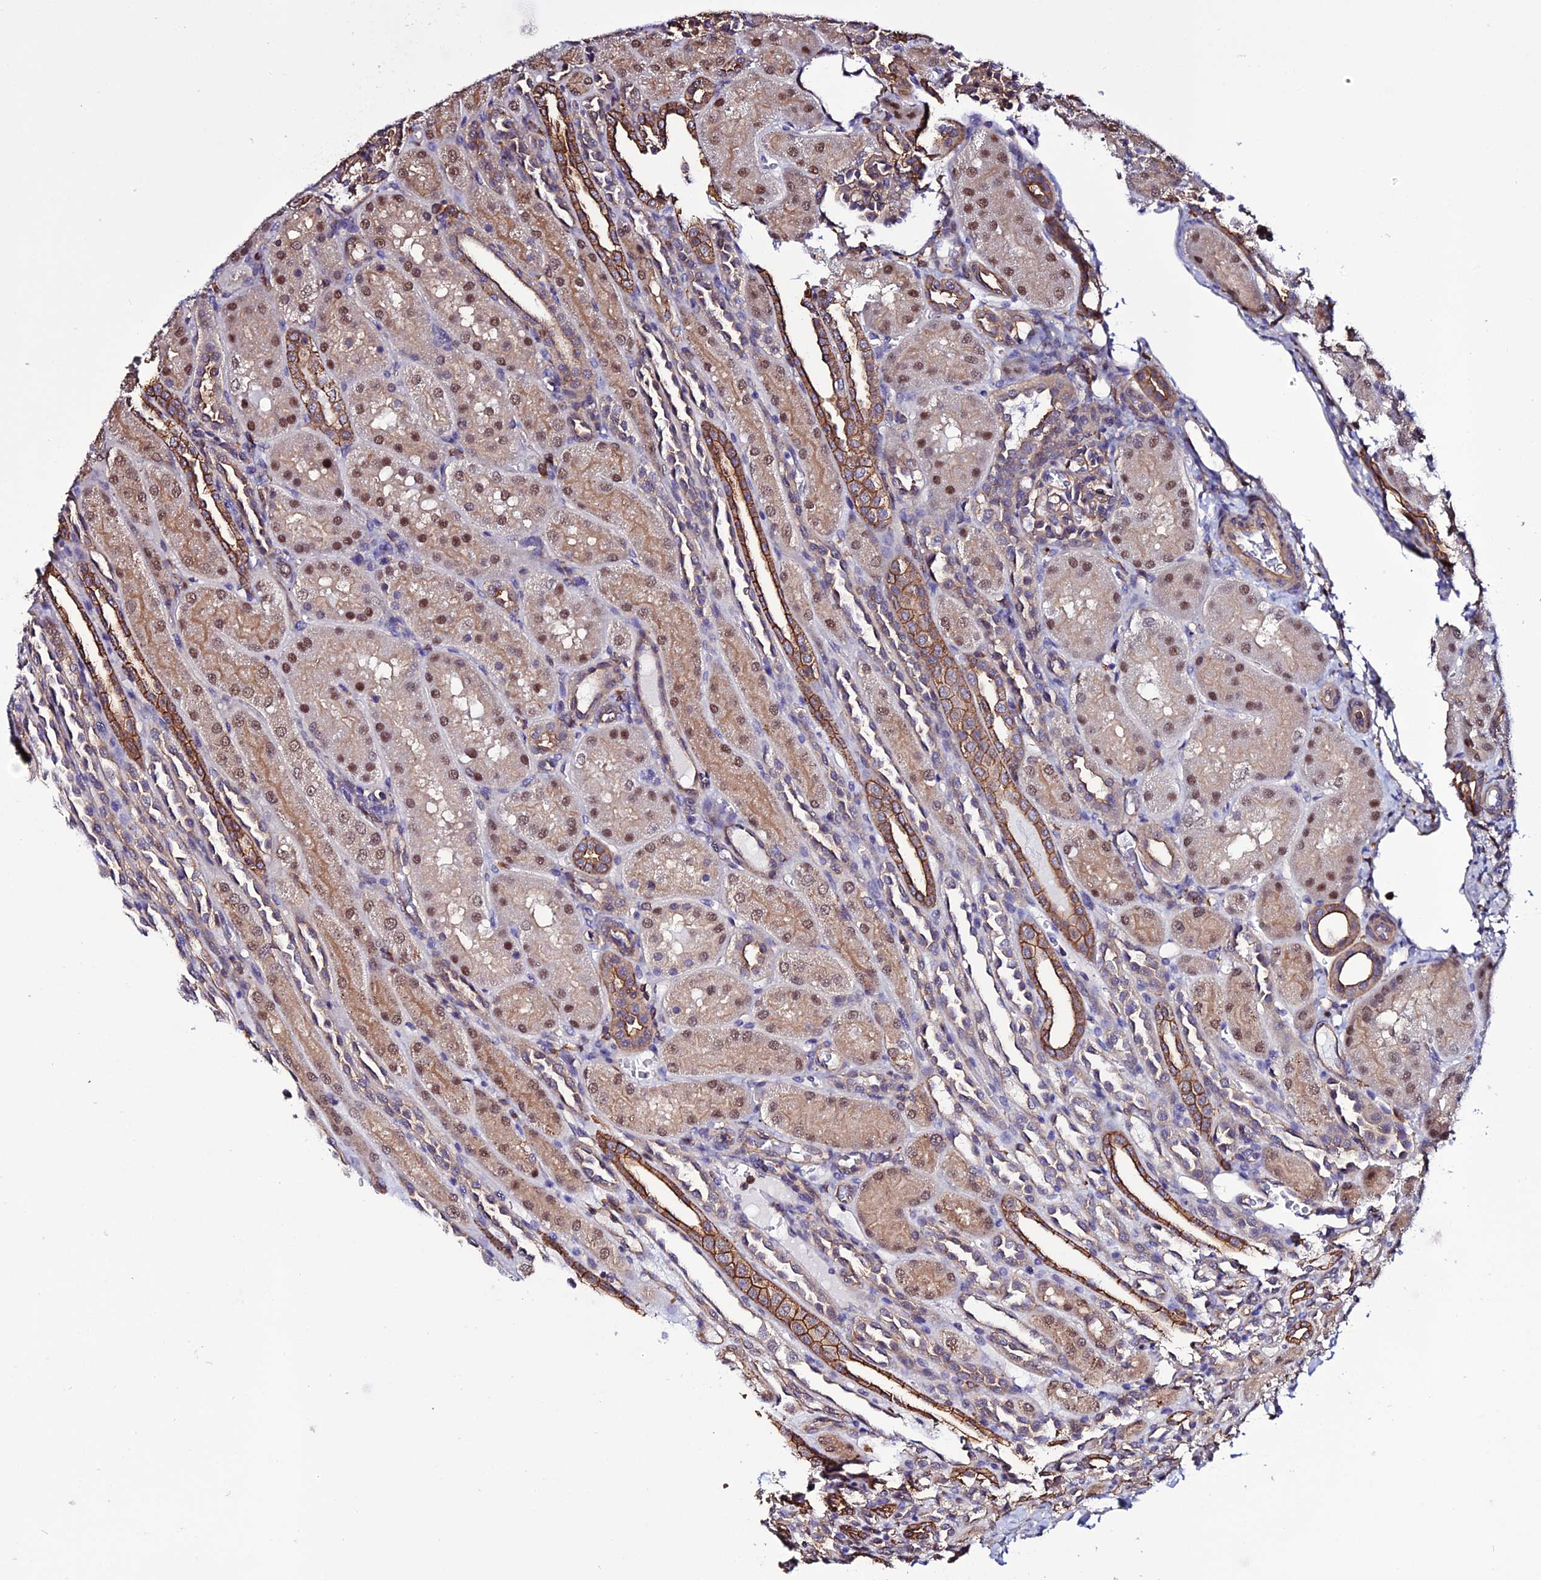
{"staining": {"intensity": "moderate", "quantity": ">75%", "location": "cytoplasmic/membranous"}, "tissue": "kidney", "cell_type": "Cells in glomeruli", "image_type": "normal", "snomed": [{"axis": "morphology", "description": "Normal tissue, NOS"}, {"axis": "topography", "description": "Kidney"}], "caption": "Immunohistochemical staining of benign kidney displays >75% levels of moderate cytoplasmic/membranous protein staining in about >75% of cells in glomeruli. The protein of interest is stained brown, and the nuclei are stained in blue (DAB (3,3'-diaminobenzidine) IHC with brightfield microscopy, high magnification).", "gene": "USP17L10", "patient": {"sex": "male", "age": 1}}